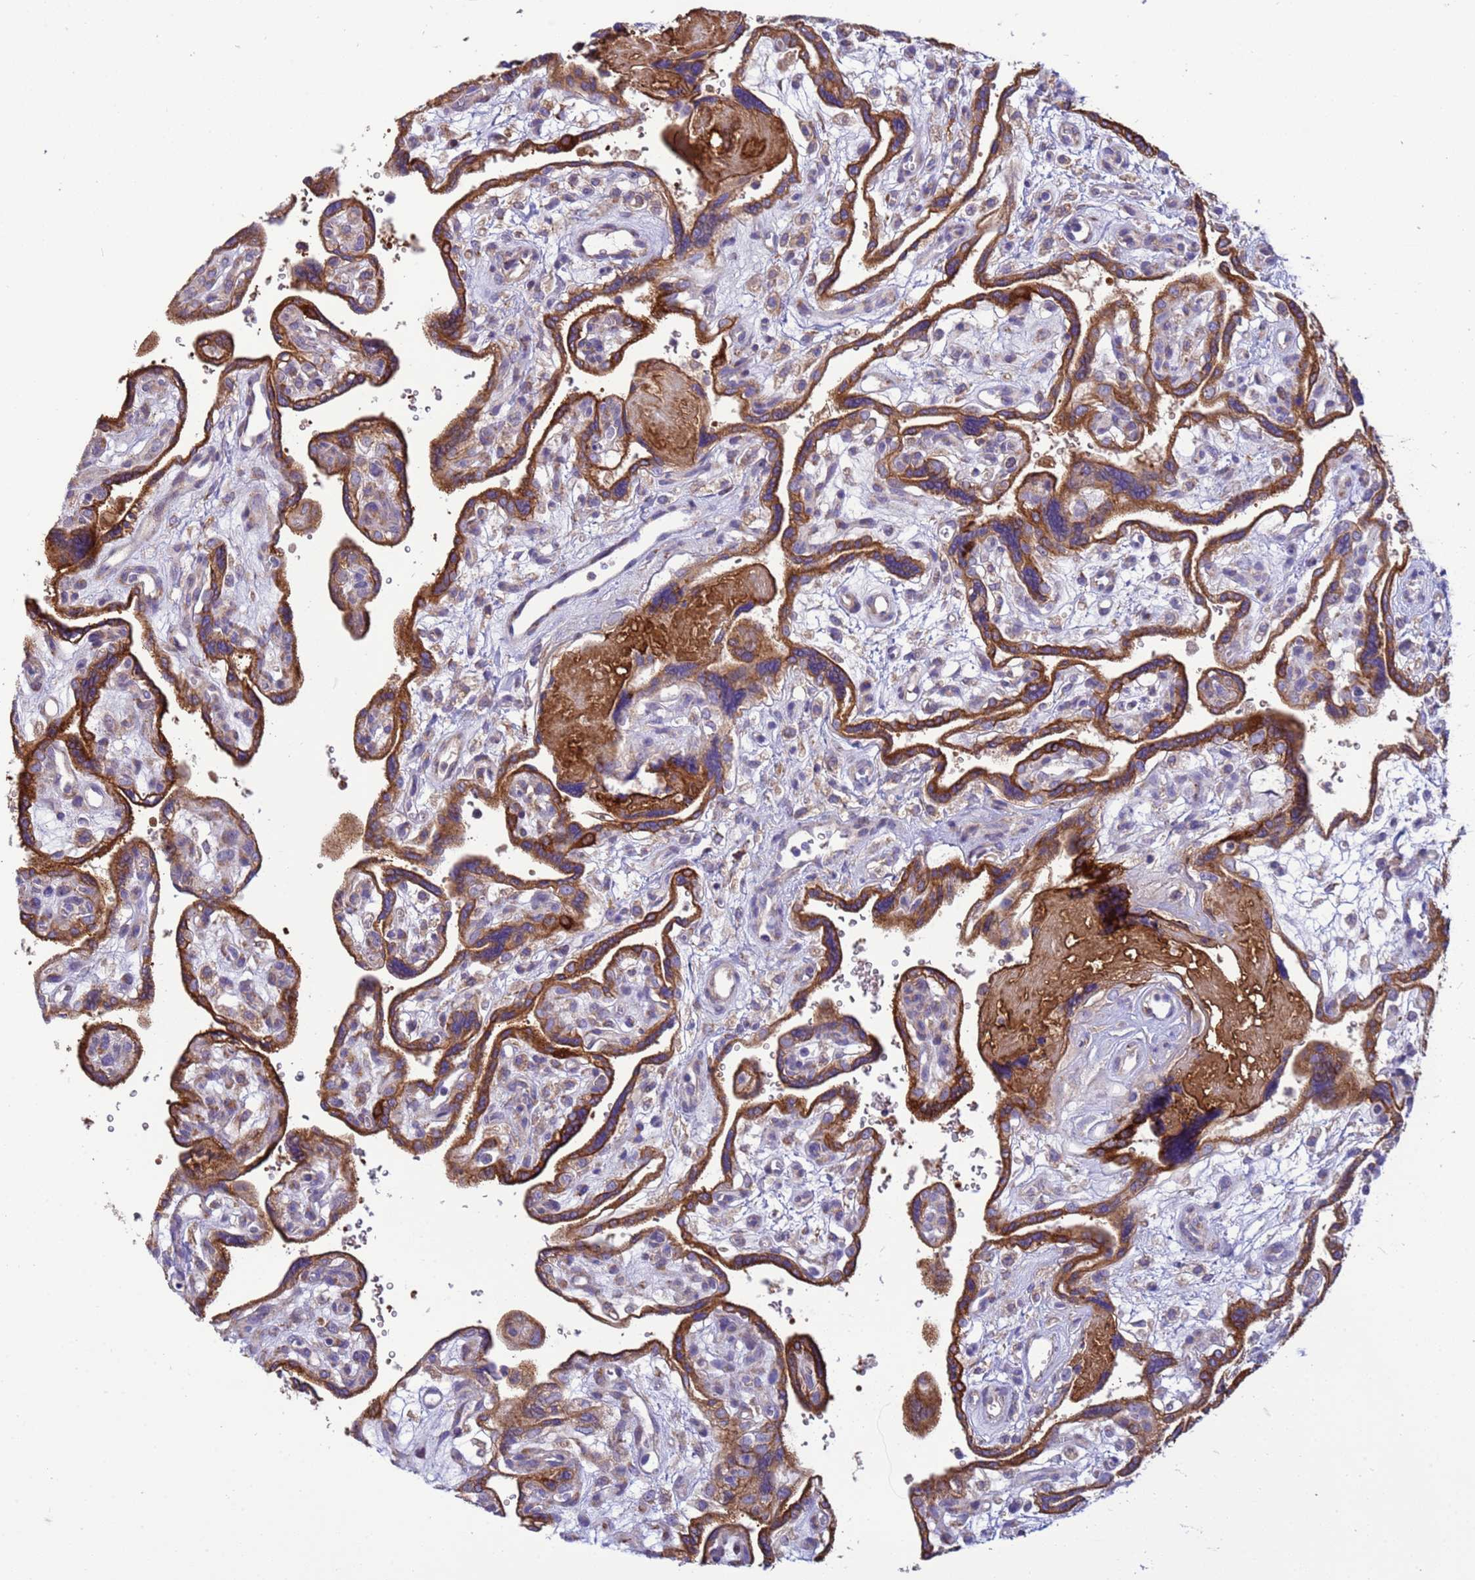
{"staining": {"intensity": "moderate", "quantity": "25%-75%", "location": "cytoplasmic/membranous"}, "tissue": "placenta", "cell_type": "Decidual cells", "image_type": "normal", "snomed": [{"axis": "morphology", "description": "Normal tissue, NOS"}, {"axis": "topography", "description": "Placenta"}], "caption": "An immunohistochemistry (IHC) histopathology image of normal tissue is shown. Protein staining in brown shows moderate cytoplasmic/membranous positivity in placenta within decidual cells.", "gene": "THAP5", "patient": {"sex": "female", "age": 39}}